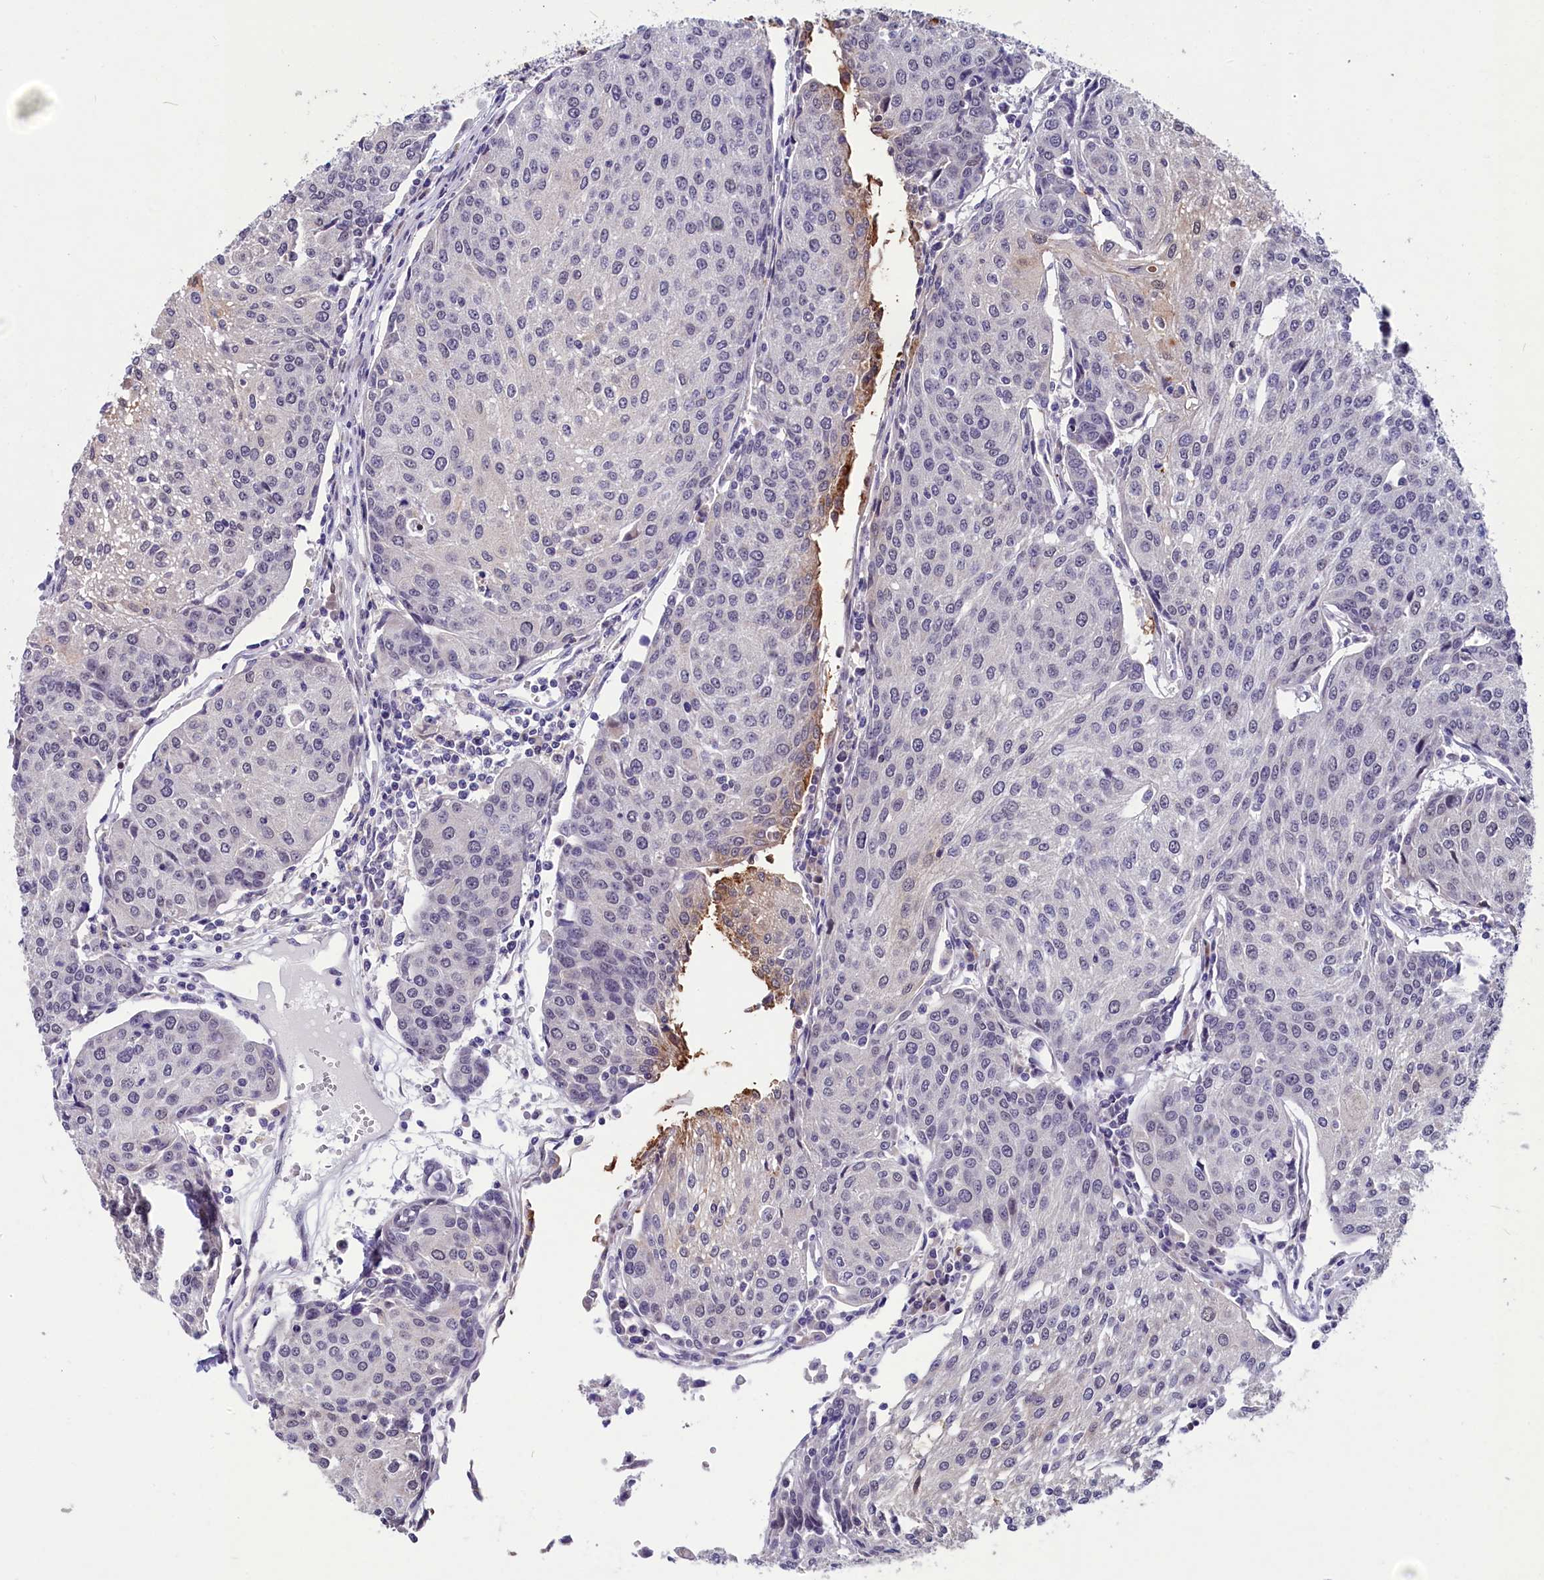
{"staining": {"intensity": "negative", "quantity": "none", "location": "none"}, "tissue": "urothelial cancer", "cell_type": "Tumor cells", "image_type": "cancer", "snomed": [{"axis": "morphology", "description": "Urothelial carcinoma, High grade"}, {"axis": "topography", "description": "Urinary bladder"}], "caption": "Immunohistochemical staining of urothelial carcinoma (high-grade) displays no significant expression in tumor cells. (Brightfield microscopy of DAB (3,3'-diaminobenzidine) IHC at high magnification).", "gene": "SCD5", "patient": {"sex": "female", "age": 85}}